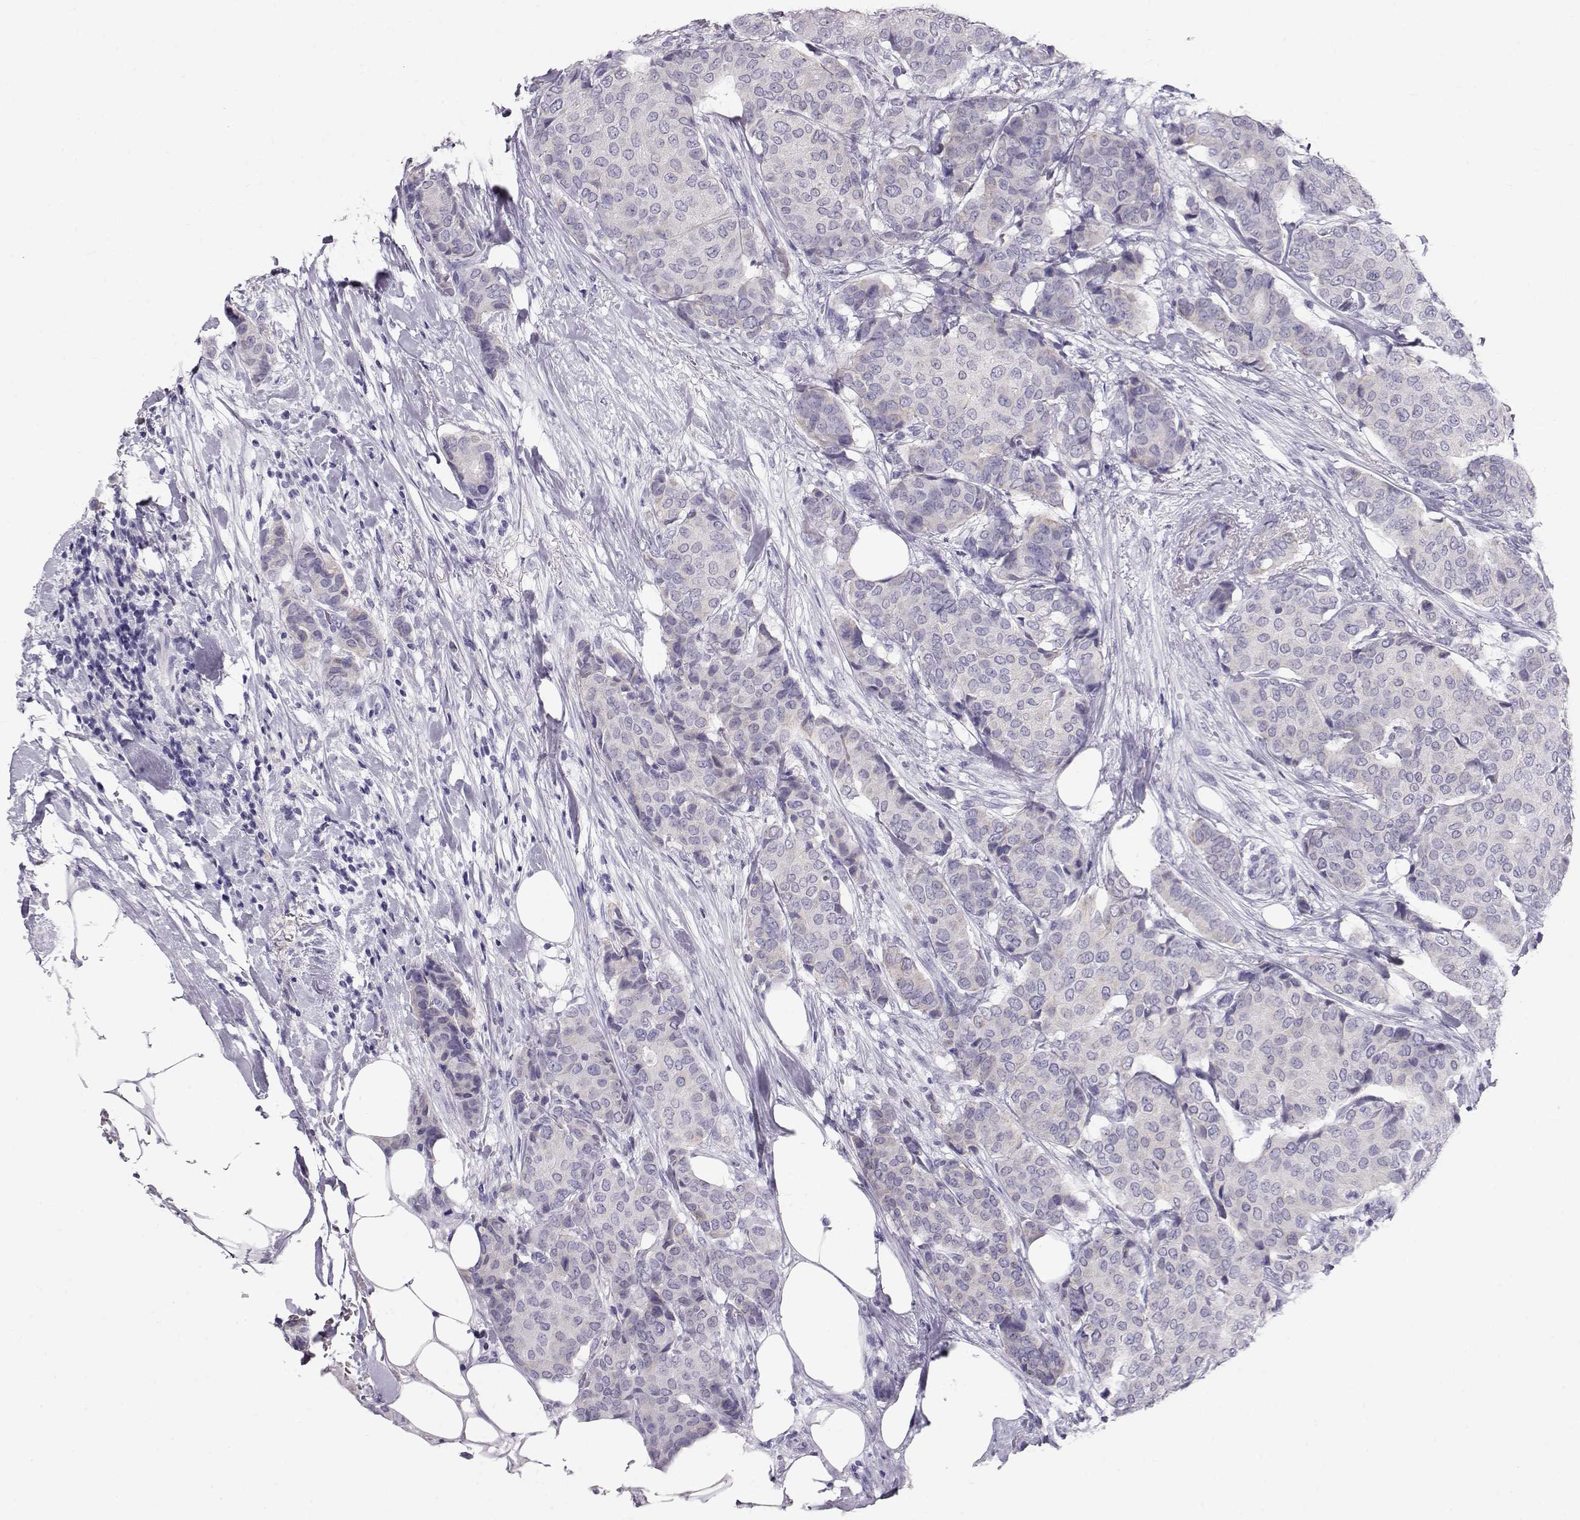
{"staining": {"intensity": "negative", "quantity": "none", "location": "none"}, "tissue": "breast cancer", "cell_type": "Tumor cells", "image_type": "cancer", "snomed": [{"axis": "morphology", "description": "Duct carcinoma"}, {"axis": "topography", "description": "Breast"}], "caption": "Breast cancer was stained to show a protein in brown. There is no significant expression in tumor cells. (Brightfield microscopy of DAB (3,3'-diaminobenzidine) IHC at high magnification).", "gene": "GPR26", "patient": {"sex": "female", "age": 75}}